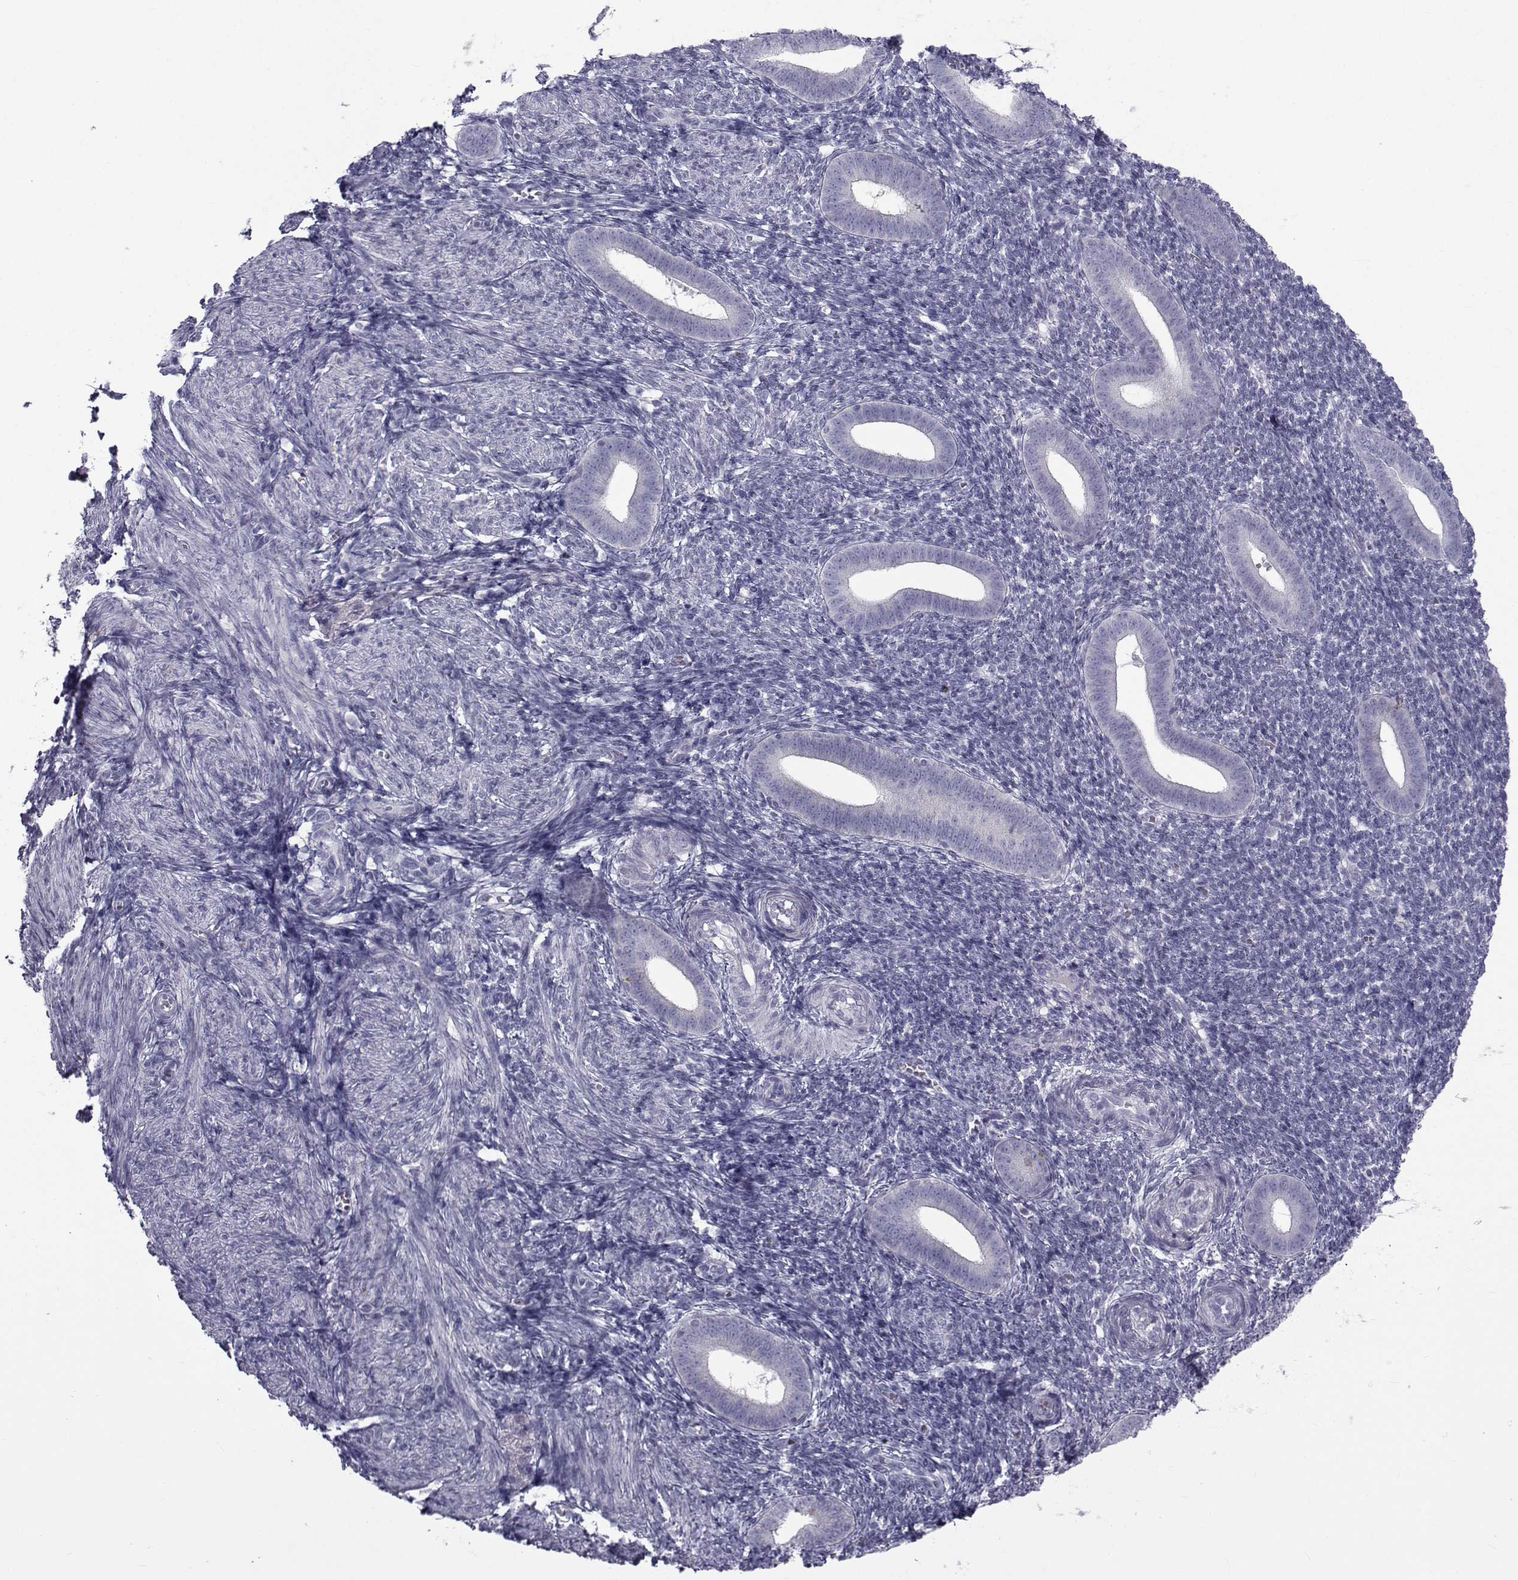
{"staining": {"intensity": "negative", "quantity": "none", "location": "none"}, "tissue": "endometrium", "cell_type": "Cells in endometrial stroma", "image_type": "normal", "snomed": [{"axis": "morphology", "description": "Normal tissue, NOS"}, {"axis": "topography", "description": "Endometrium"}], "caption": "The histopathology image reveals no significant staining in cells in endometrial stroma of endometrium.", "gene": "FDXR", "patient": {"sex": "female", "age": 25}}